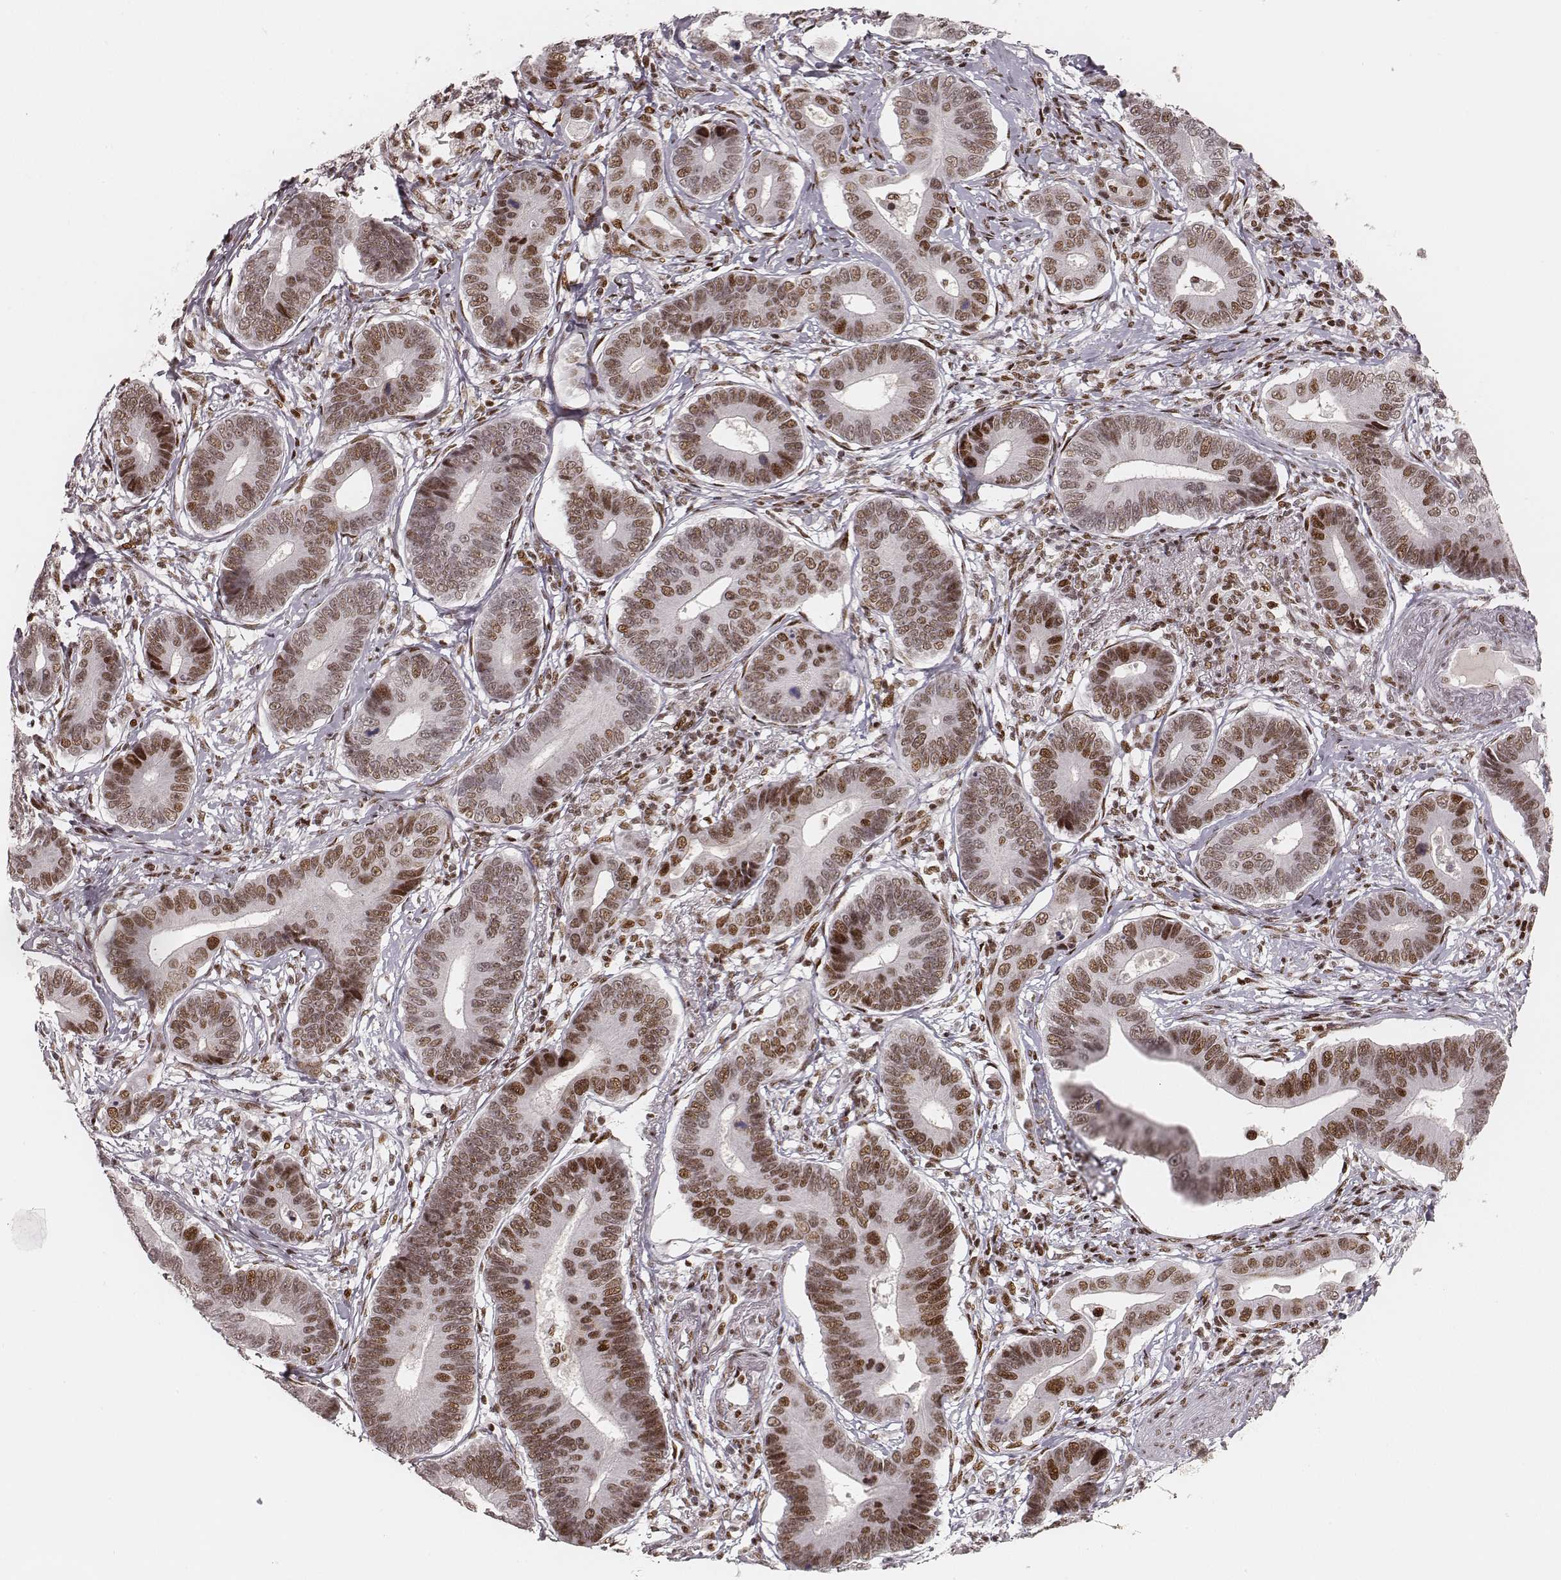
{"staining": {"intensity": "moderate", "quantity": ">75%", "location": "nuclear"}, "tissue": "stomach cancer", "cell_type": "Tumor cells", "image_type": "cancer", "snomed": [{"axis": "morphology", "description": "Adenocarcinoma, NOS"}, {"axis": "topography", "description": "Stomach"}], "caption": "Immunohistochemistry (DAB) staining of human stomach cancer (adenocarcinoma) demonstrates moderate nuclear protein expression in about >75% of tumor cells.", "gene": "HNRNPC", "patient": {"sex": "male", "age": 84}}